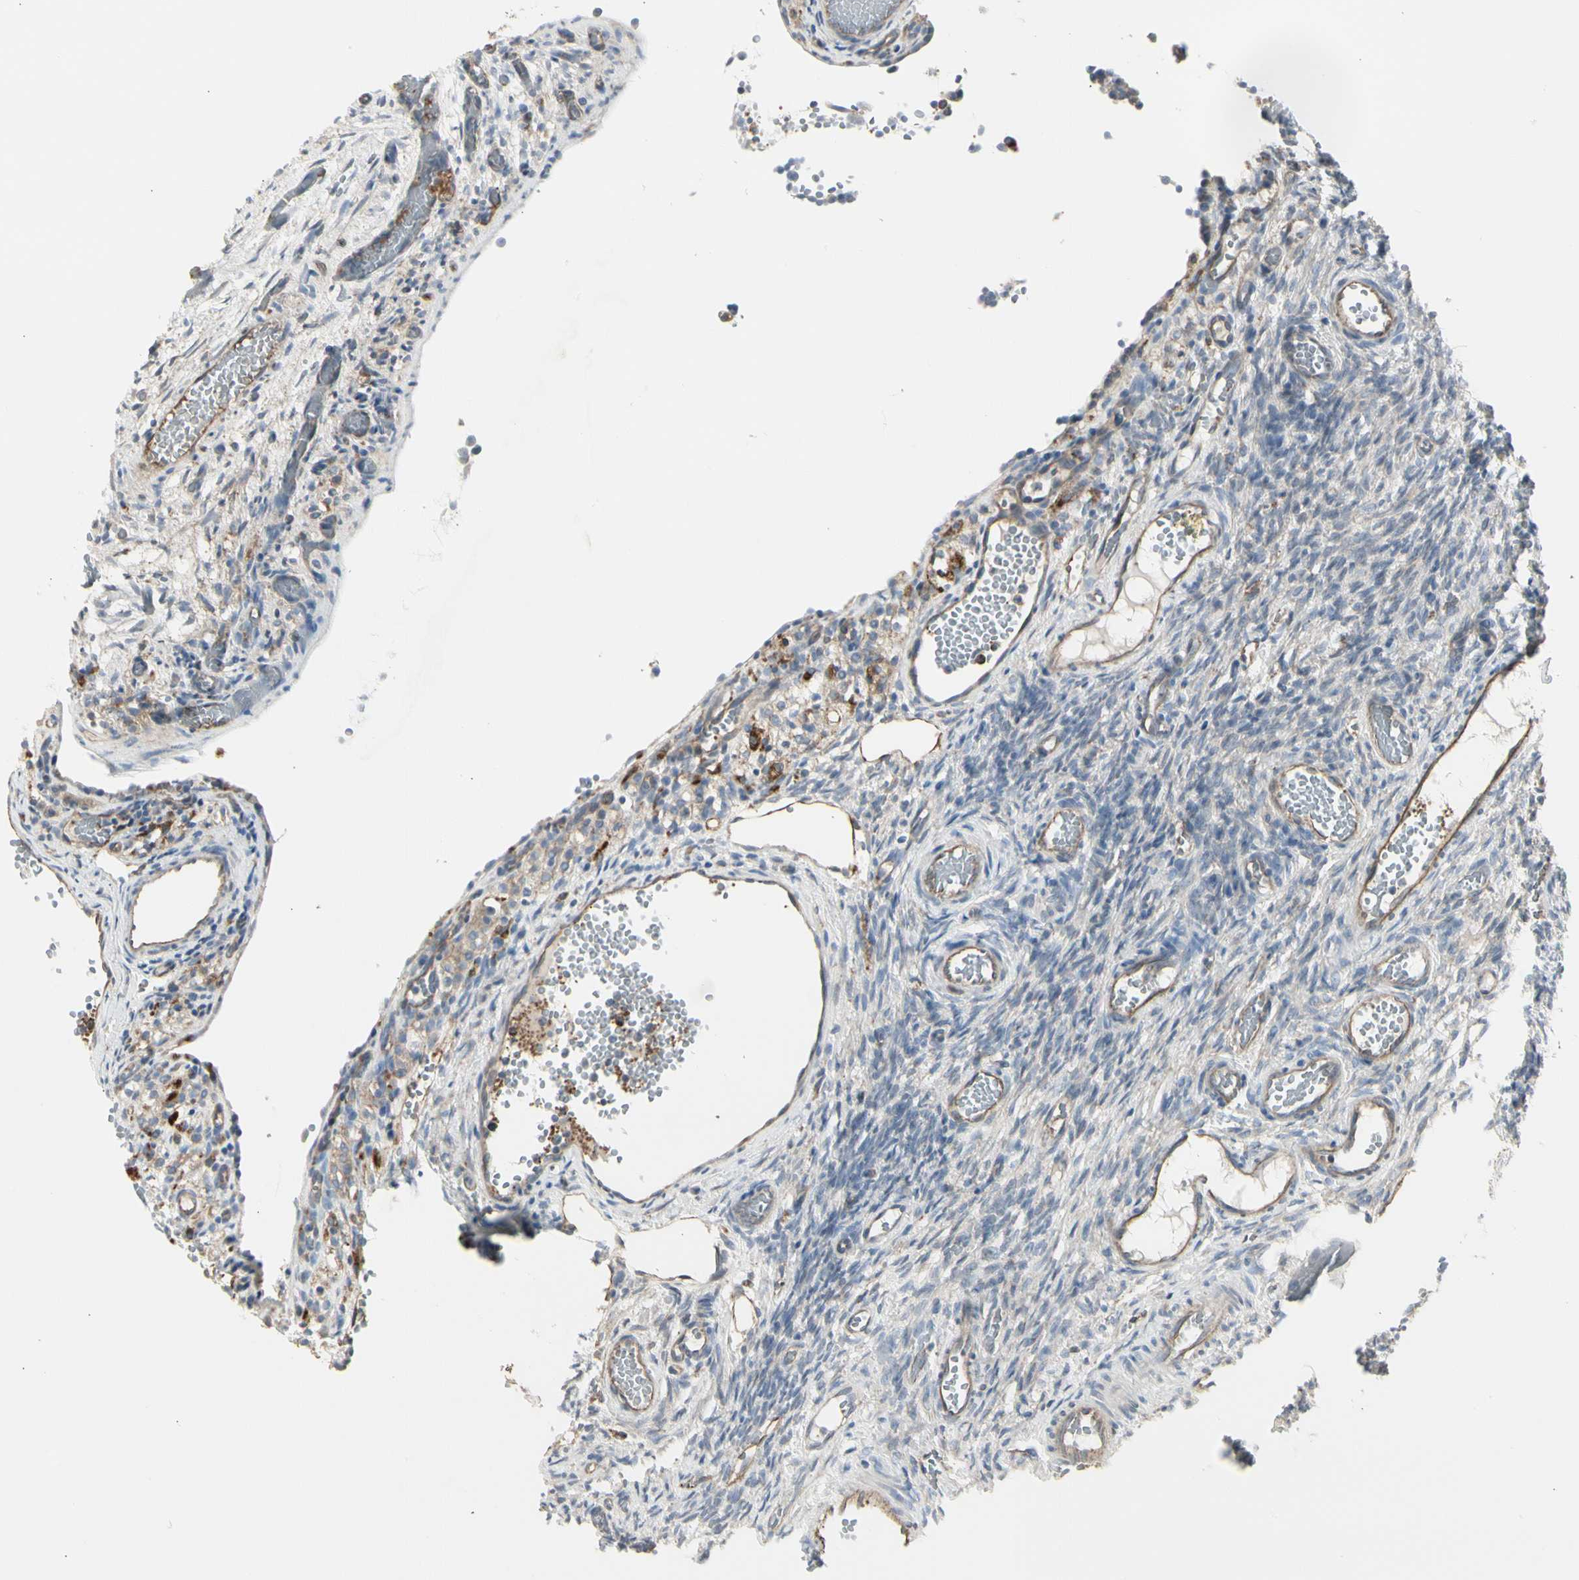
{"staining": {"intensity": "negative", "quantity": "none", "location": "none"}, "tissue": "ovary", "cell_type": "Ovarian stroma cells", "image_type": "normal", "snomed": [{"axis": "morphology", "description": "Normal tissue, NOS"}, {"axis": "topography", "description": "Ovary"}], "caption": "IHC of unremarkable ovary demonstrates no expression in ovarian stroma cells.", "gene": "ATP6V1B2", "patient": {"sex": "female", "age": 35}}